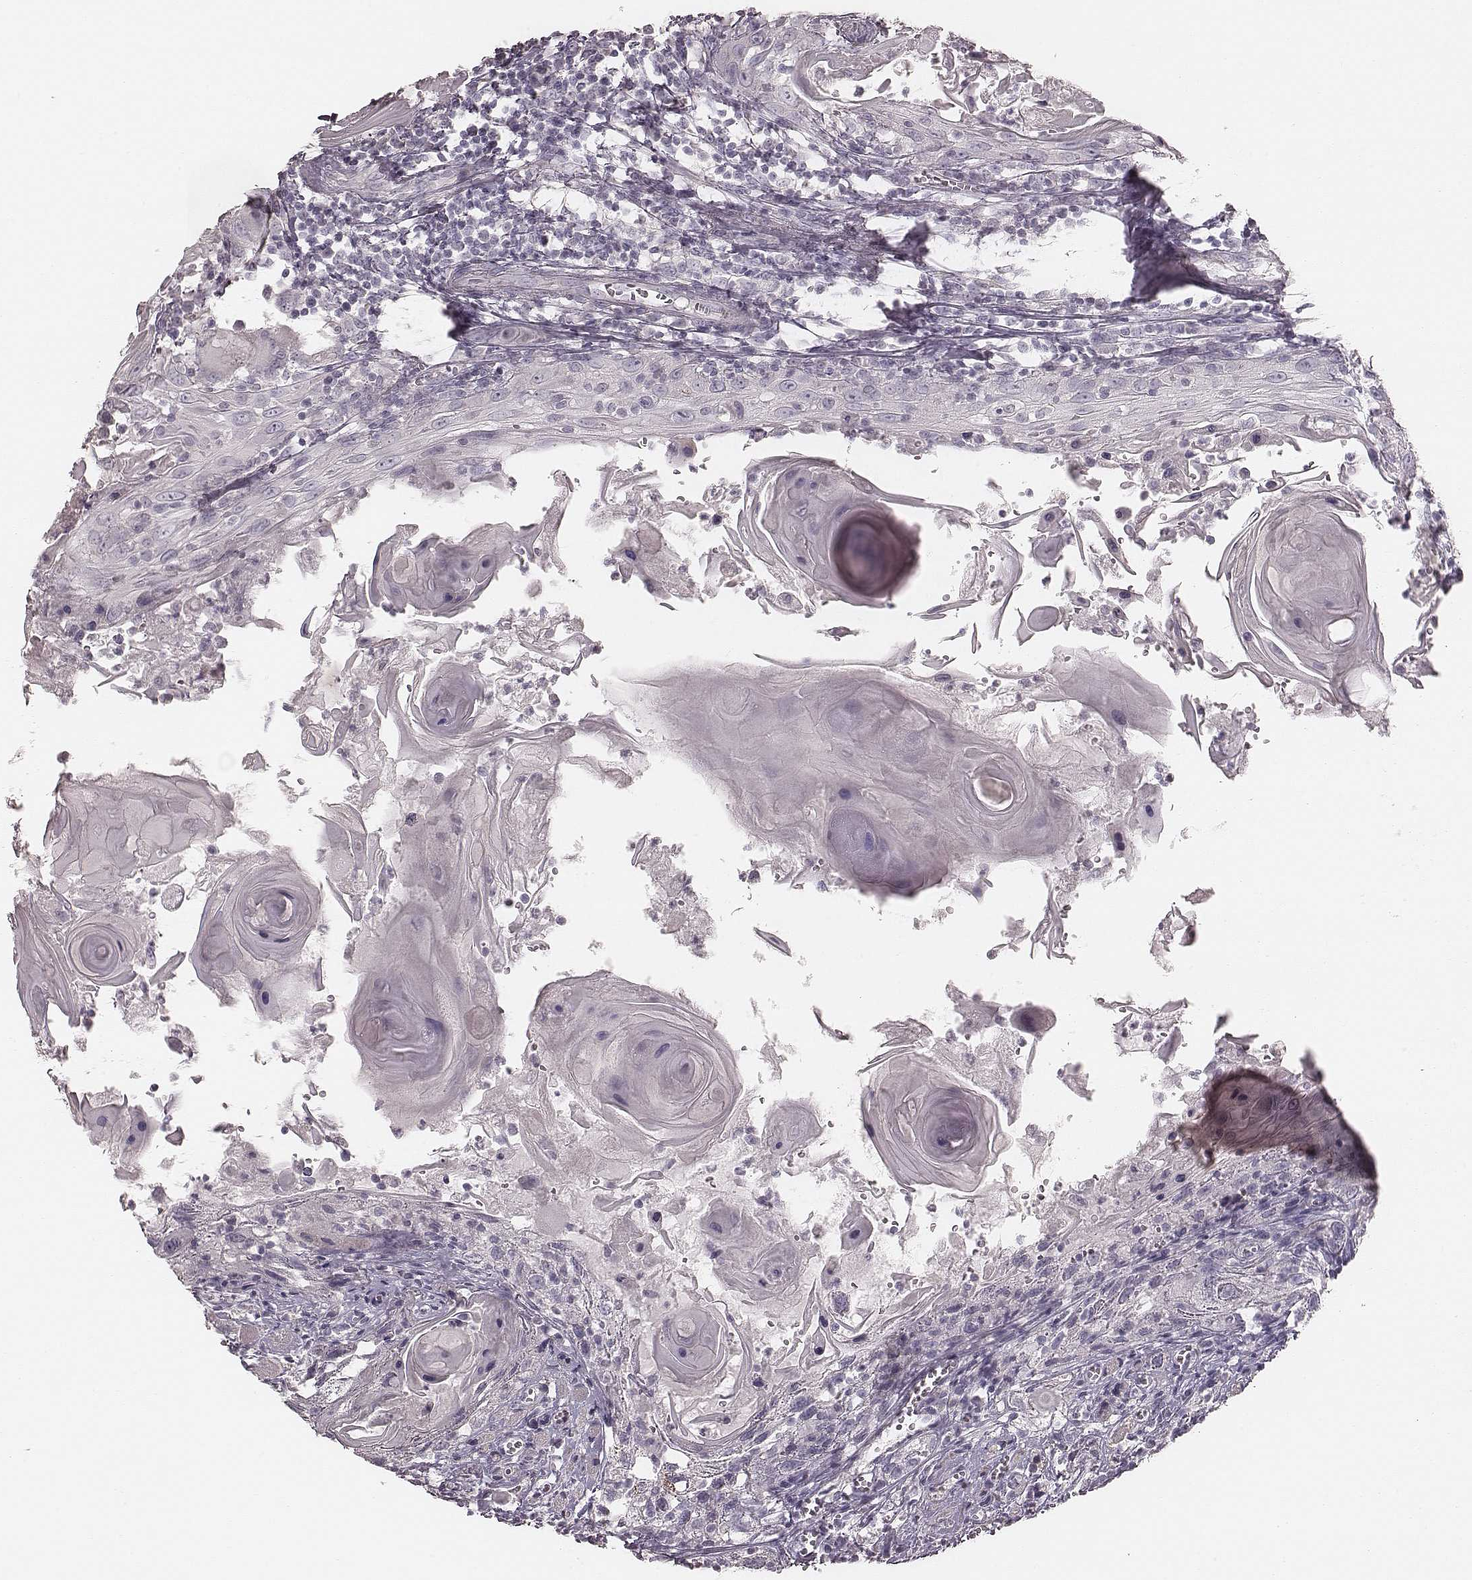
{"staining": {"intensity": "negative", "quantity": "none", "location": "none"}, "tissue": "head and neck cancer", "cell_type": "Tumor cells", "image_type": "cancer", "snomed": [{"axis": "morphology", "description": "Squamous cell carcinoma, NOS"}, {"axis": "topography", "description": "Head-Neck"}], "caption": "DAB (3,3'-diaminobenzidine) immunohistochemical staining of human head and neck cancer (squamous cell carcinoma) displays no significant positivity in tumor cells.", "gene": "ZP4", "patient": {"sex": "female", "age": 80}}